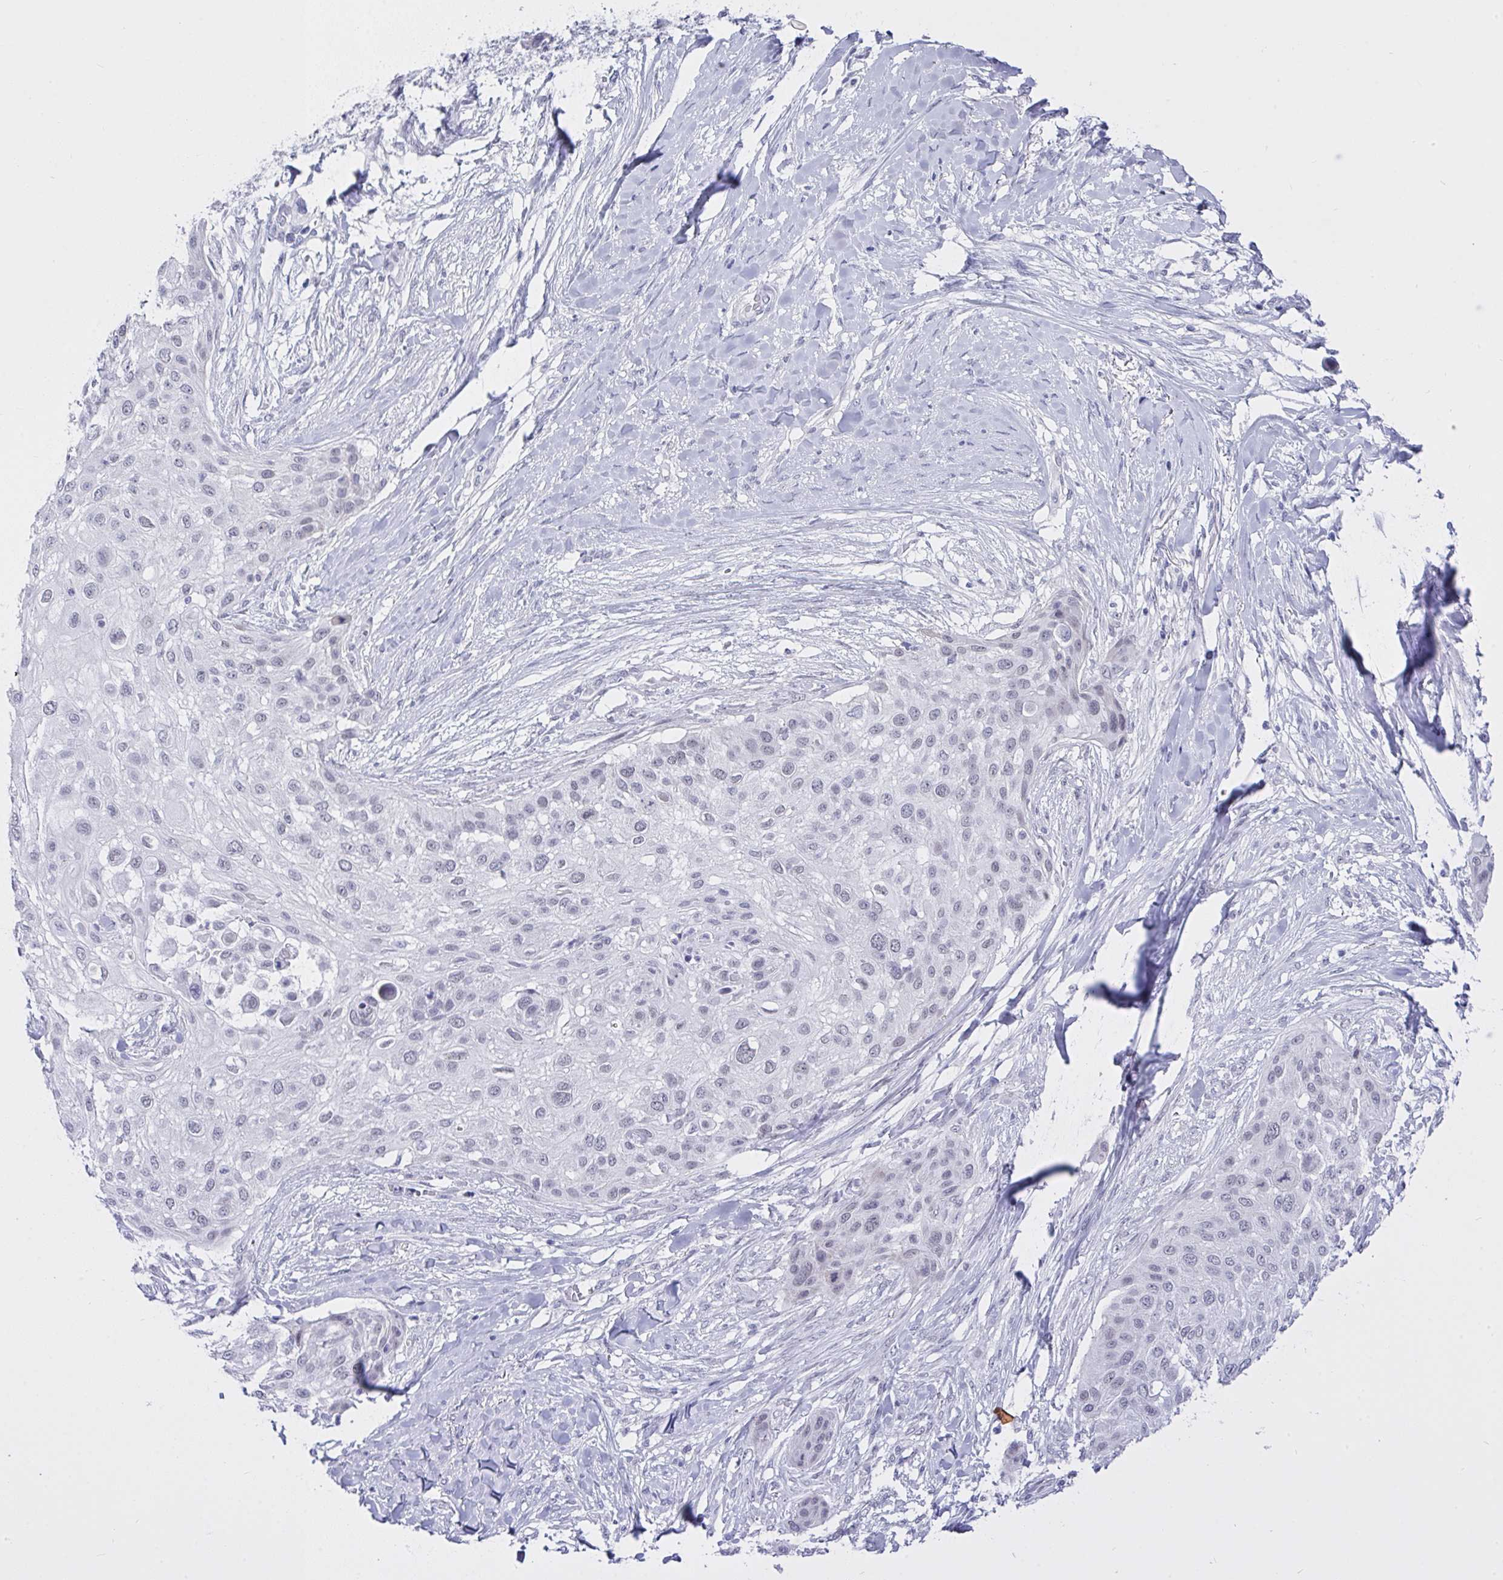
{"staining": {"intensity": "negative", "quantity": "none", "location": "none"}, "tissue": "skin cancer", "cell_type": "Tumor cells", "image_type": "cancer", "snomed": [{"axis": "morphology", "description": "Squamous cell carcinoma, NOS"}, {"axis": "topography", "description": "Skin"}], "caption": "The immunohistochemistry histopathology image has no significant positivity in tumor cells of skin cancer (squamous cell carcinoma) tissue.", "gene": "FBXL22", "patient": {"sex": "female", "age": 87}}